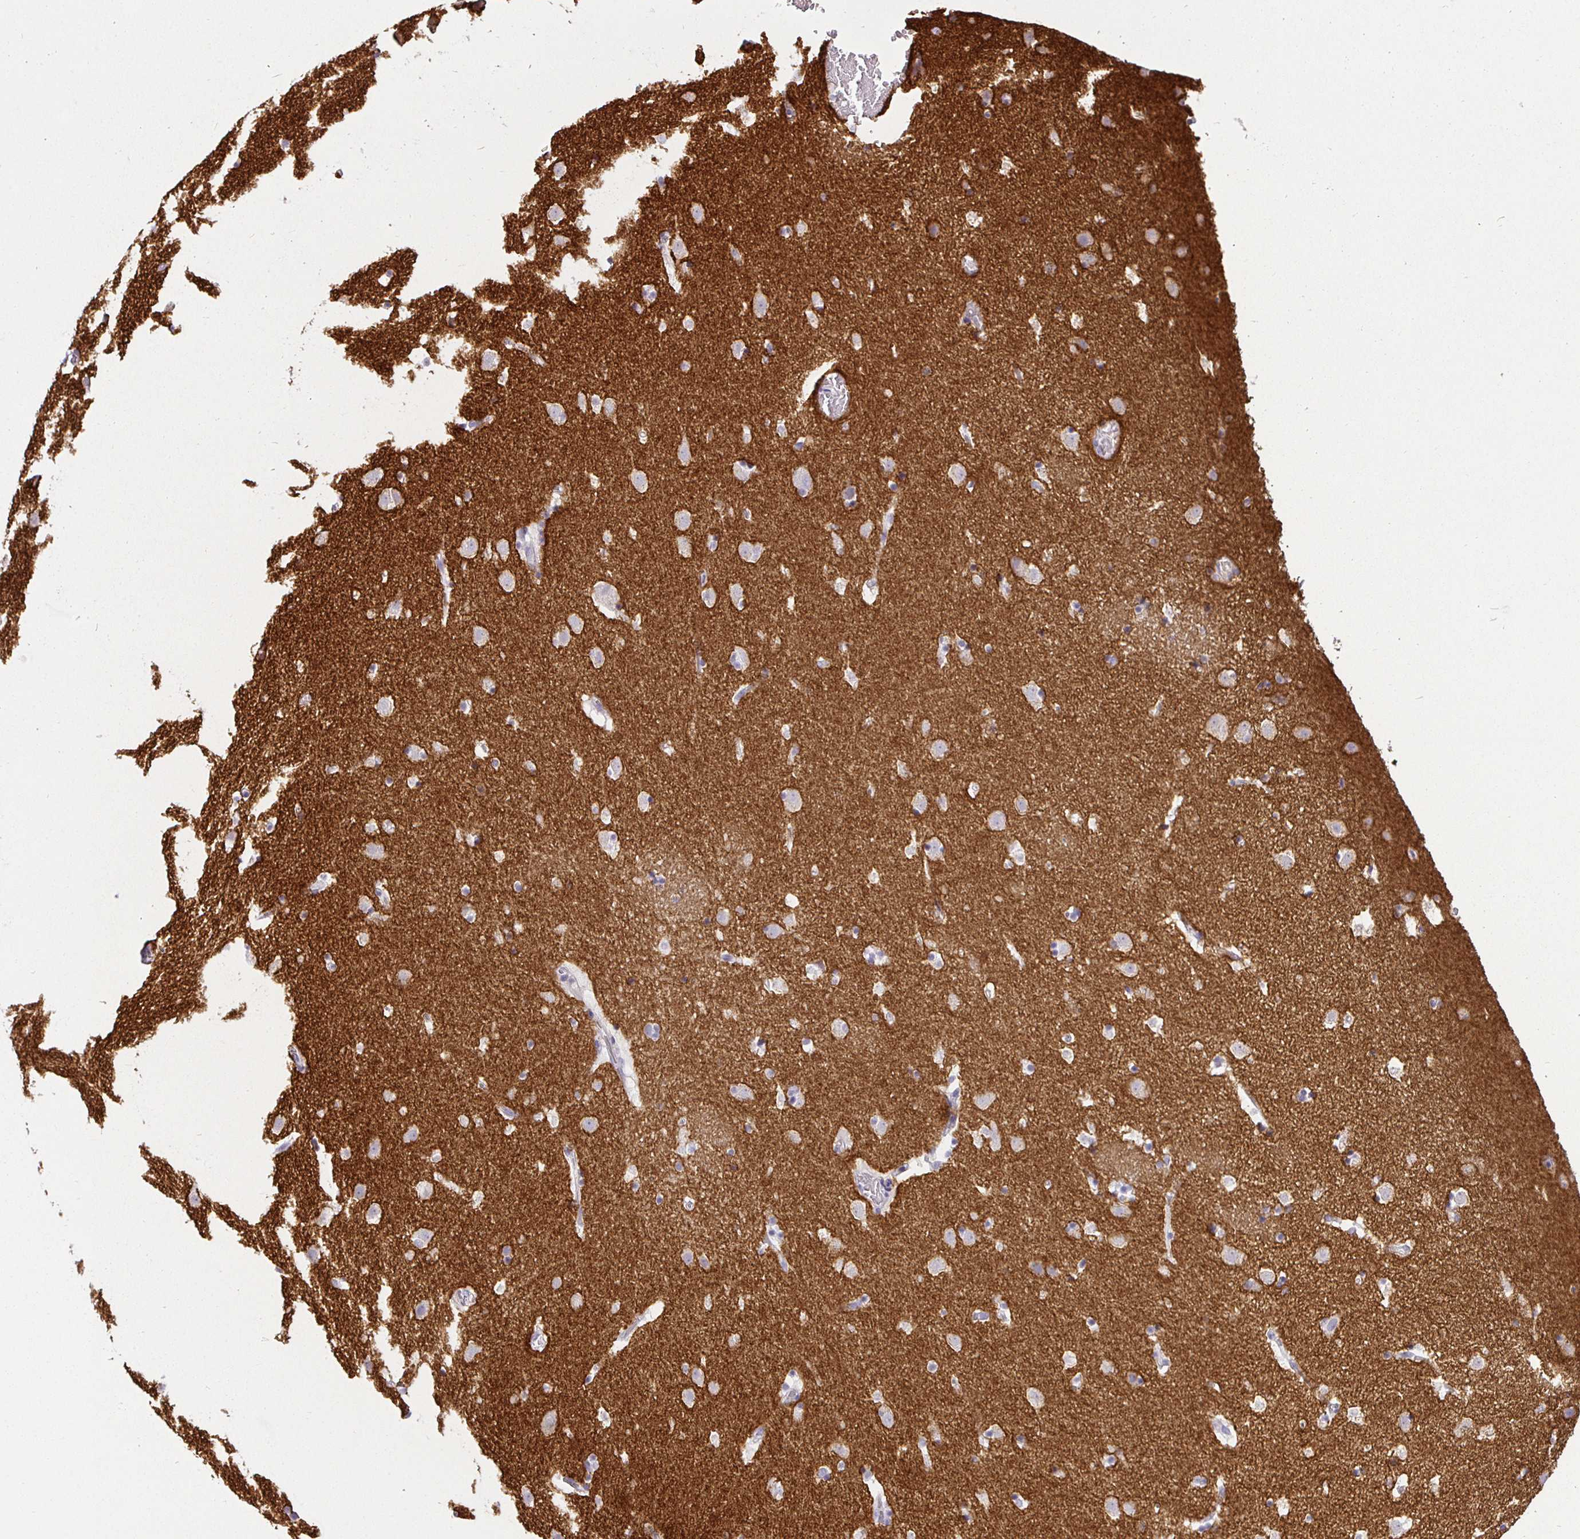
{"staining": {"intensity": "negative", "quantity": "none", "location": "none"}, "tissue": "caudate", "cell_type": "Glial cells", "image_type": "normal", "snomed": [{"axis": "morphology", "description": "Normal tissue, NOS"}, {"axis": "topography", "description": "Lateral ventricle wall"}], "caption": "Human caudate stained for a protein using IHC displays no expression in glial cells.", "gene": "SIRPA", "patient": {"sex": "male", "age": 37}}